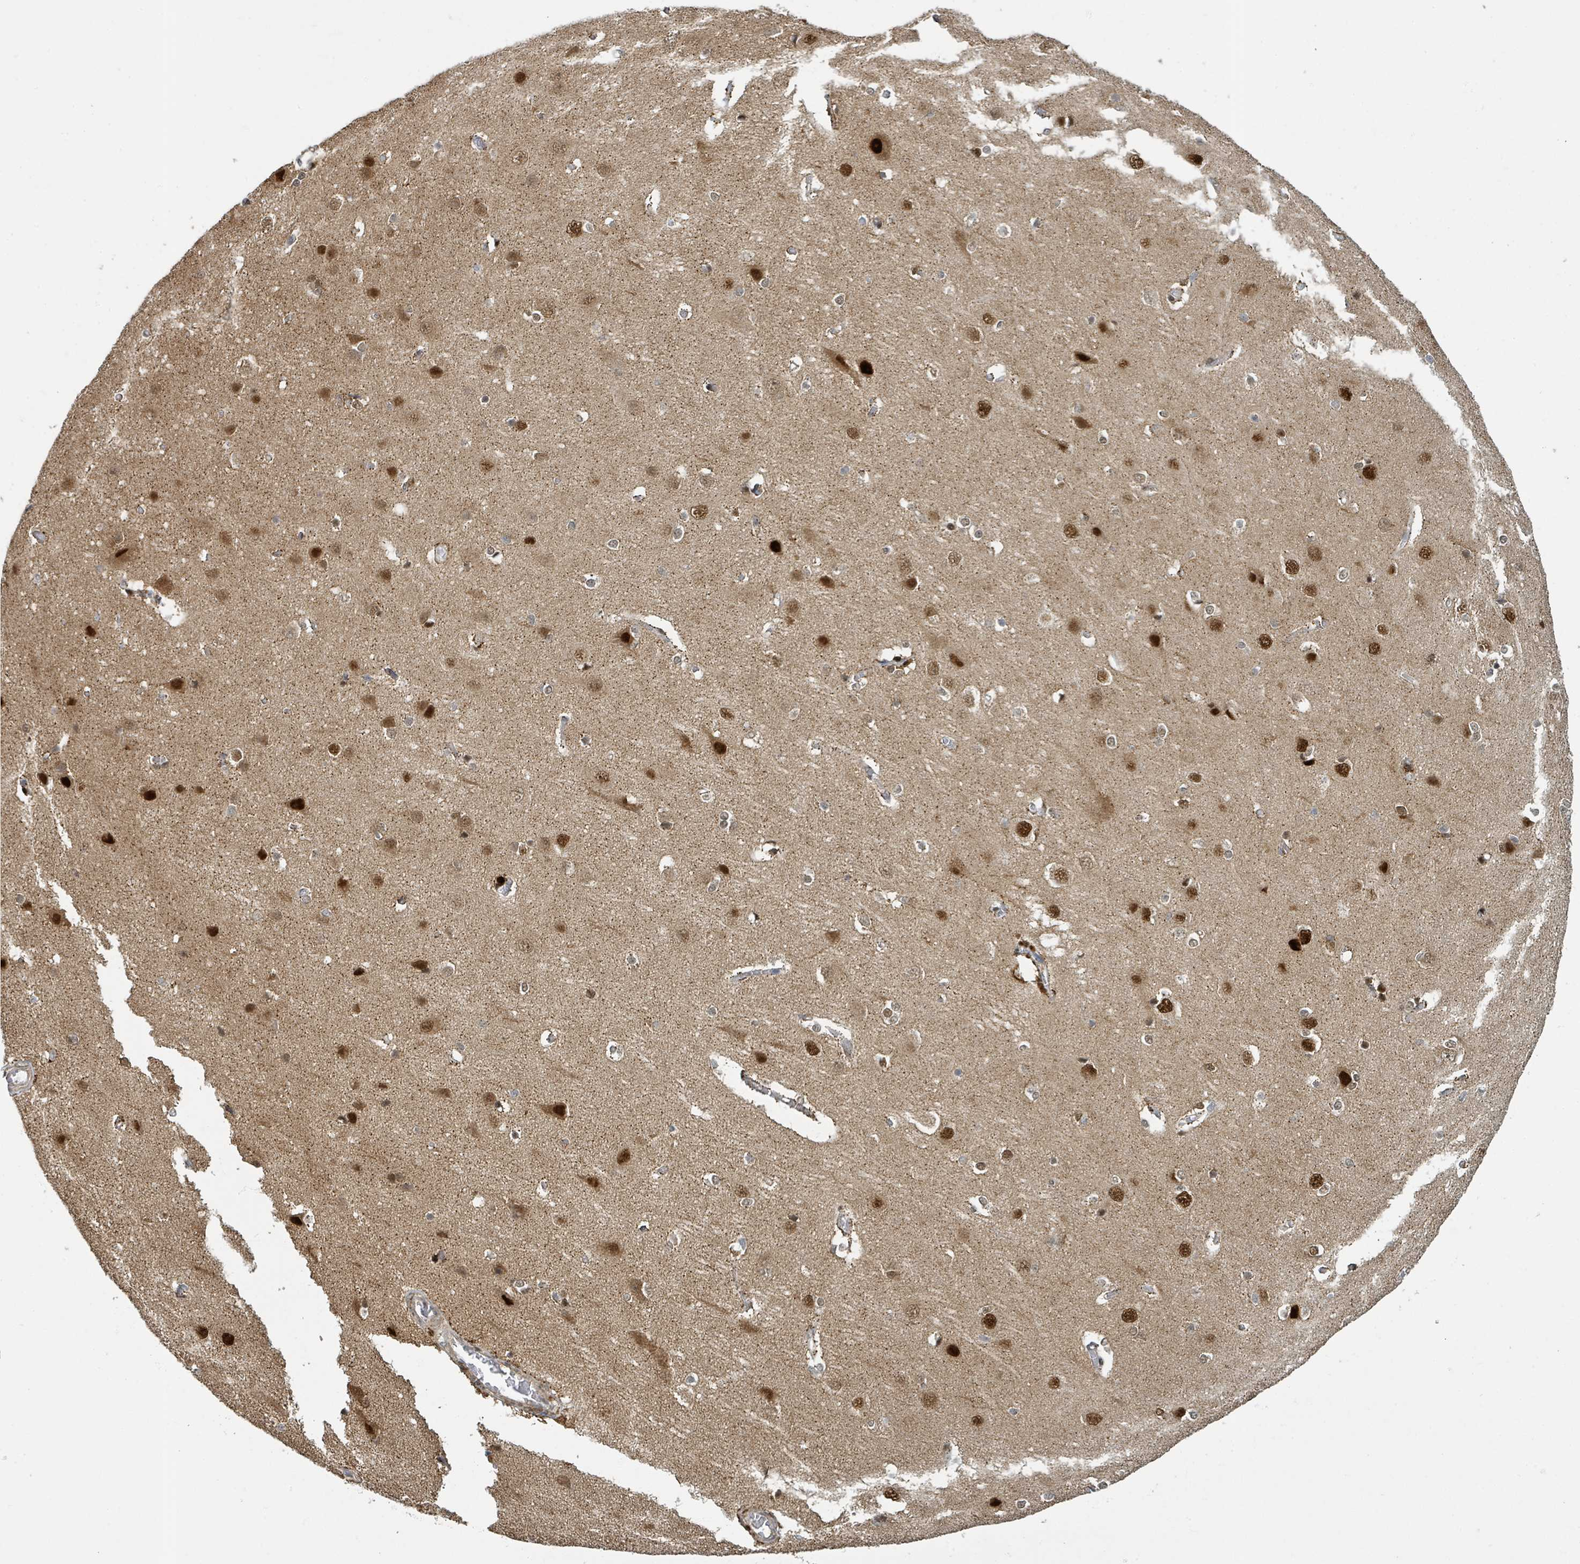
{"staining": {"intensity": "moderate", "quantity": "<25%", "location": "cytoplasmic/membranous"}, "tissue": "cerebral cortex", "cell_type": "Endothelial cells", "image_type": "normal", "snomed": [{"axis": "morphology", "description": "Normal tissue, NOS"}, {"axis": "topography", "description": "Cerebral cortex"}], "caption": "Protein analysis of normal cerebral cortex exhibits moderate cytoplasmic/membranous positivity in approximately <25% of endothelial cells.", "gene": "PSMB7", "patient": {"sex": "male", "age": 37}}